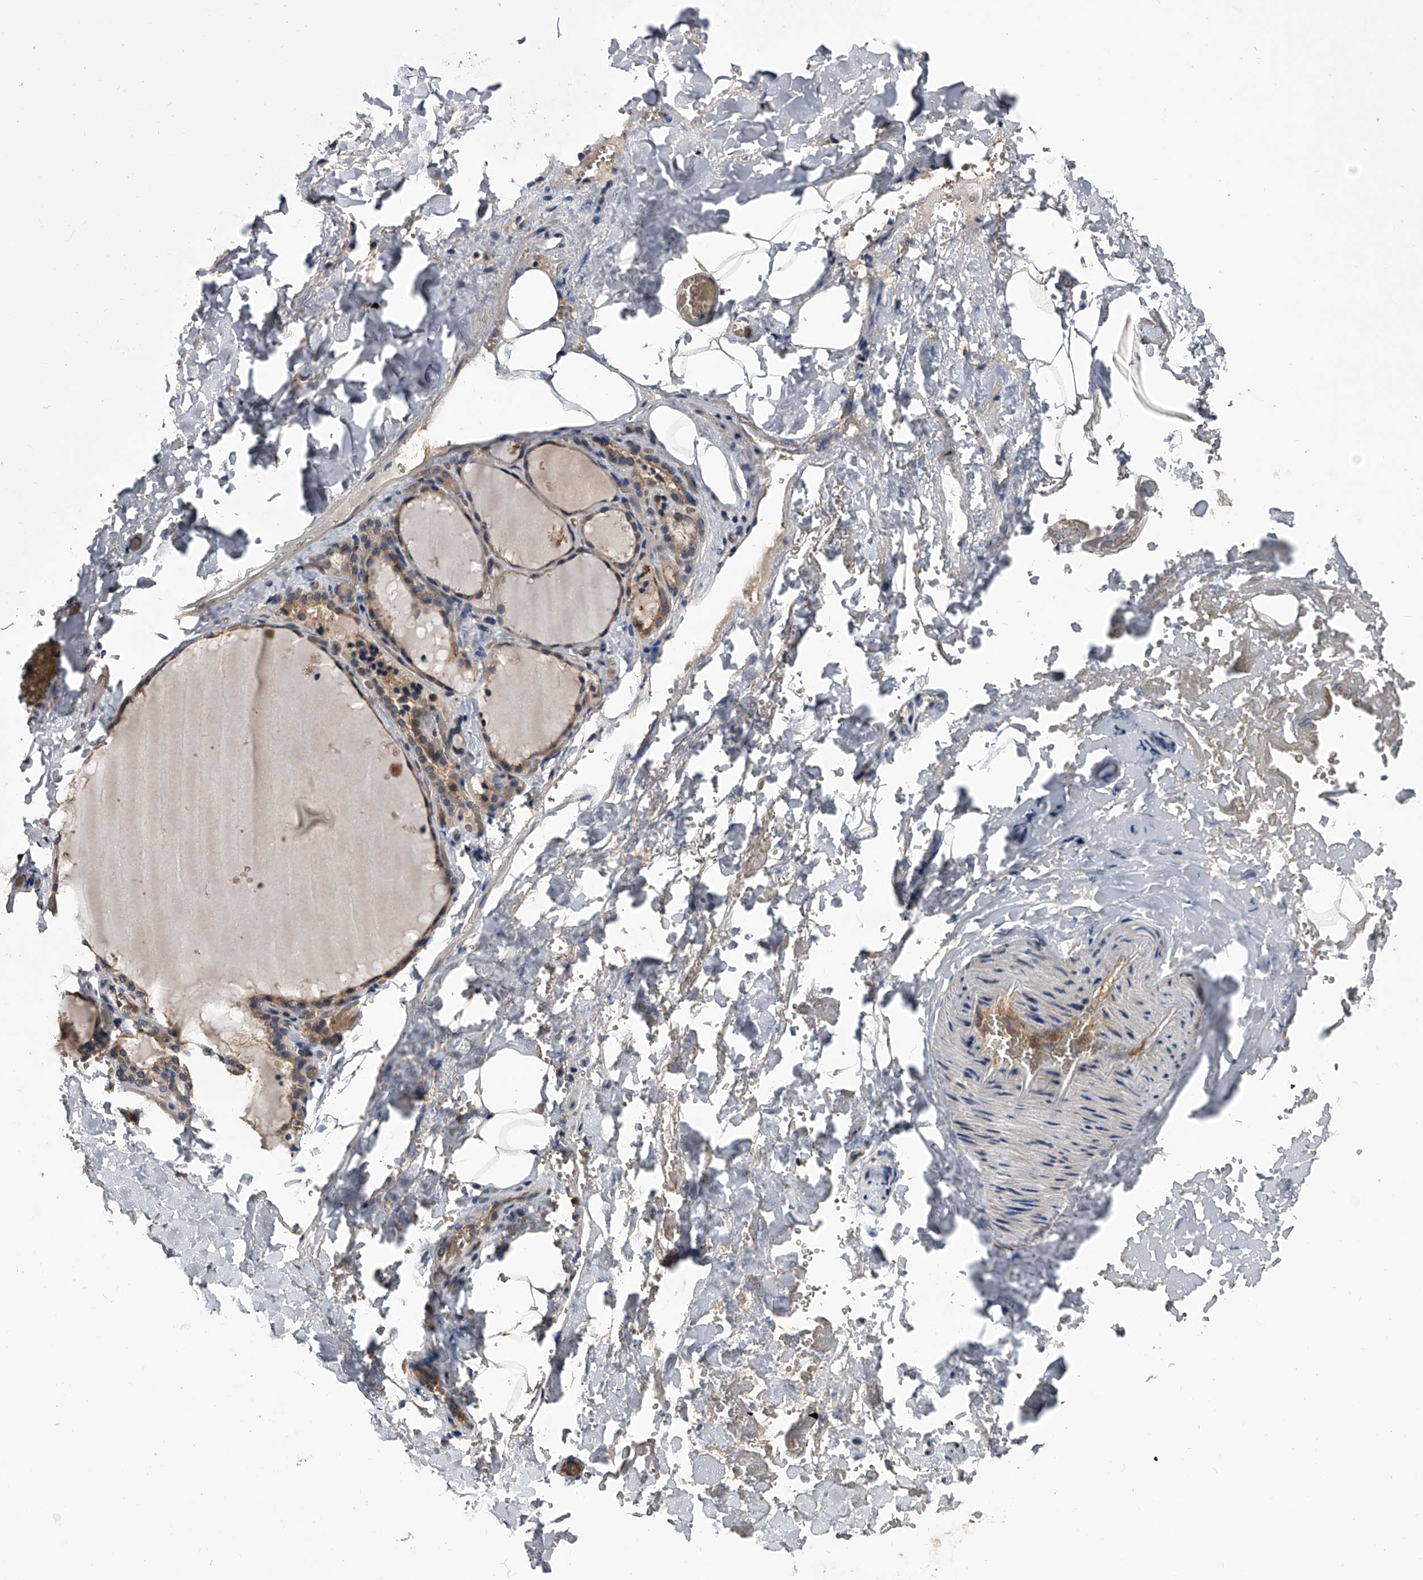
{"staining": {"intensity": "moderate", "quantity": ">75%", "location": "cytoplasmic/membranous"}, "tissue": "thyroid gland", "cell_type": "Glandular cells", "image_type": "normal", "snomed": [{"axis": "morphology", "description": "Normal tissue, NOS"}, {"axis": "topography", "description": "Thyroid gland"}], "caption": "Immunohistochemistry (IHC) micrograph of normal thyroid gland: human thyroid gland stained using immunohistochemistry (IHC) demonstrates medium levels of moderate protein expression localized specifically in the cytoplasmic/membranous of glandular cells, appearing as a cytoplasmic/membranous brown color.", "gene": "EFCAB7", "patient": {"sex": "female", "age": 22}}